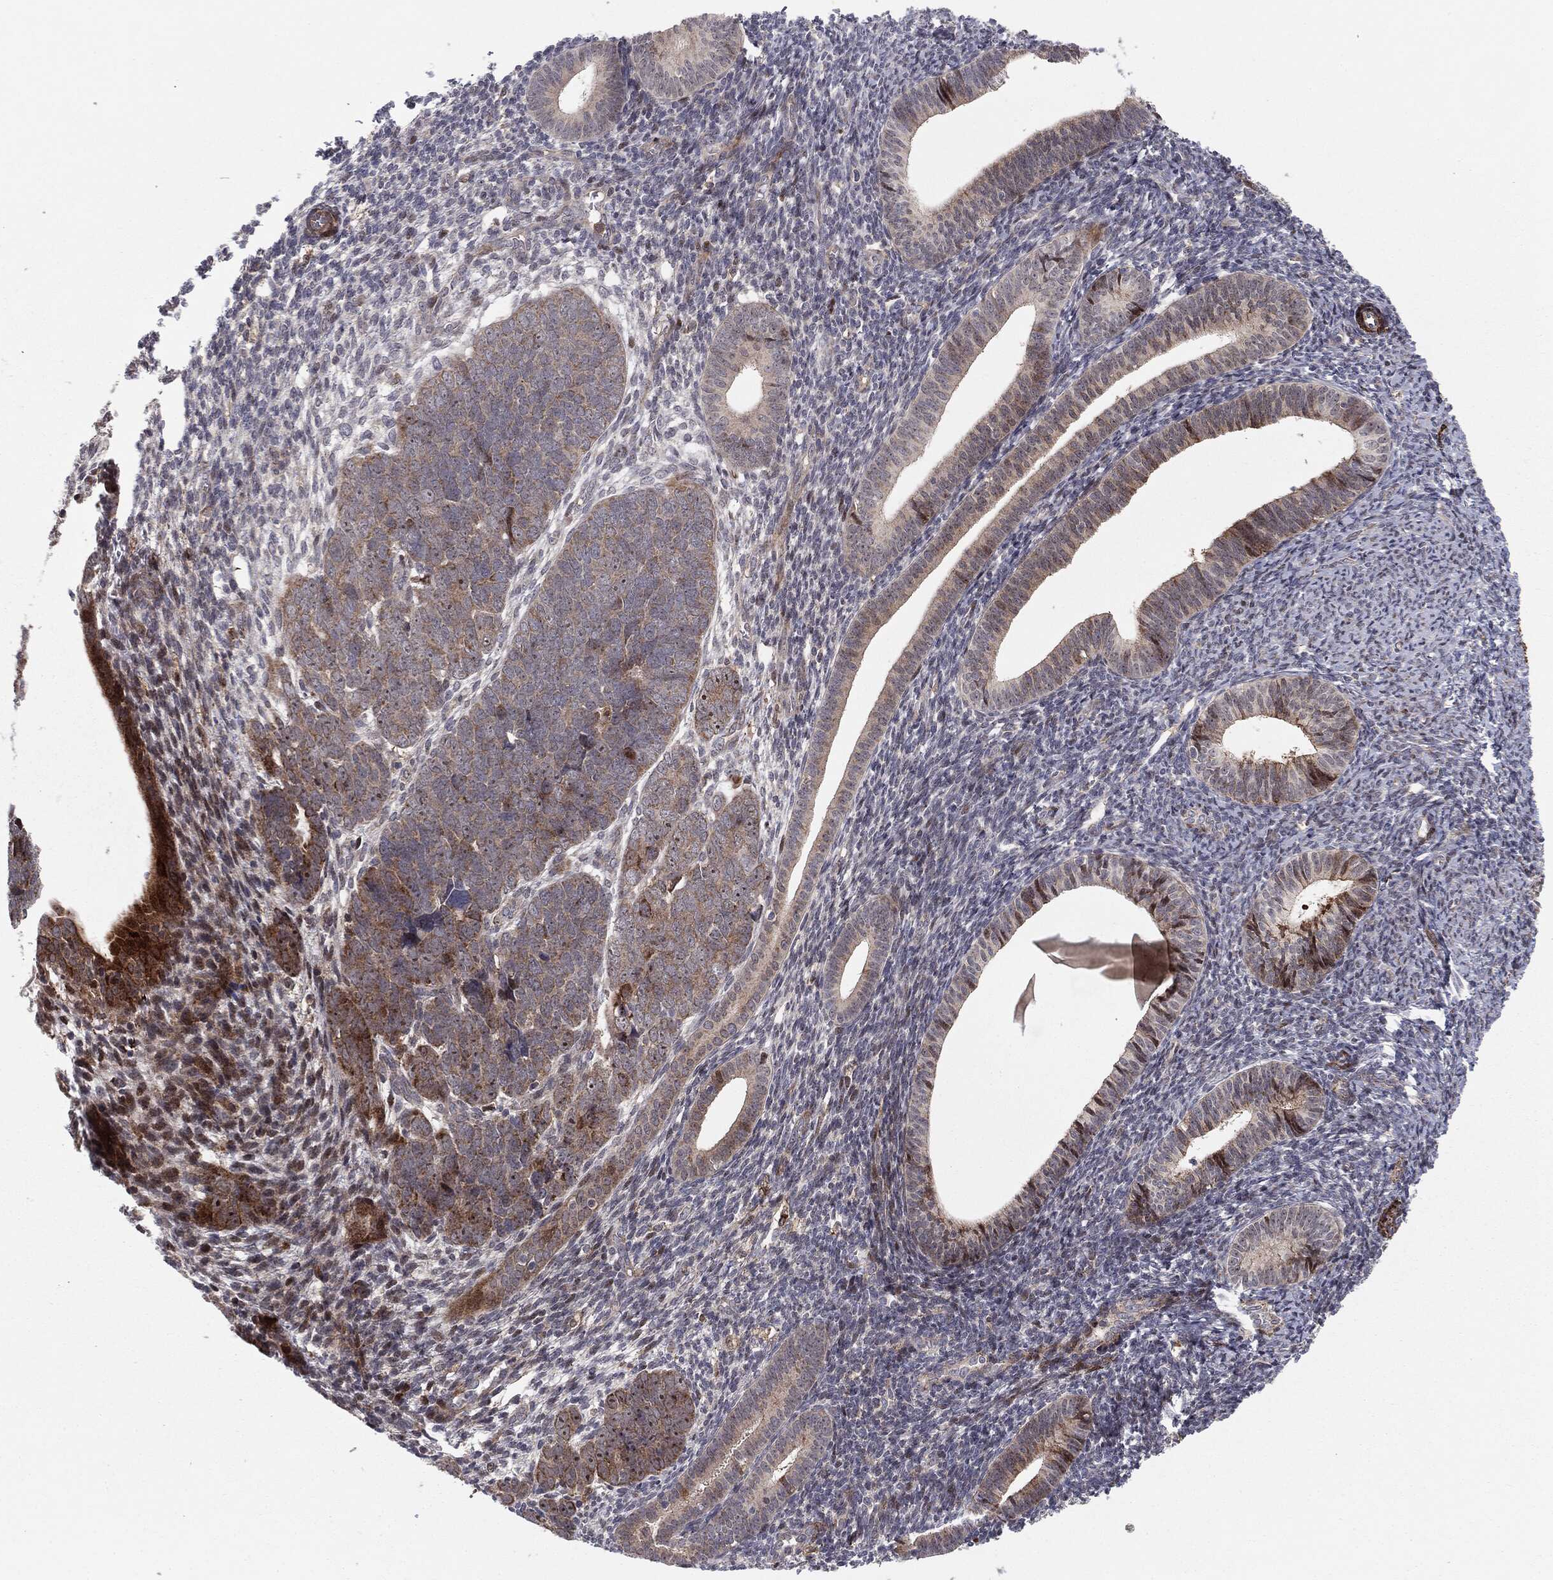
{"staining": {"intensity": "moderate", "quantity": "25%-75%", "location": "cytoplasmic/membranous"}, "tissue": "endometrial cancer", "cell_type": "Tumor cells", "image_type": "cancer", "snomed": [{"axis": "morphology", "description": "Adenocarcinoma, NOS"}, {"axis": "topography", "description": "Endometrium"}], "caption": "A medium amount of moderate cytoplasmic/membranous expression is identified in approximately 25%-75% of tumor cells in endometrial adenocarcinoma tissue. (DAB (3,3'-diaminobenzidine) IHC, brown staining for protein, blue staining for nuclei).", "gene": "PTEN", "patient": {"sex": "female", "age": 82}}